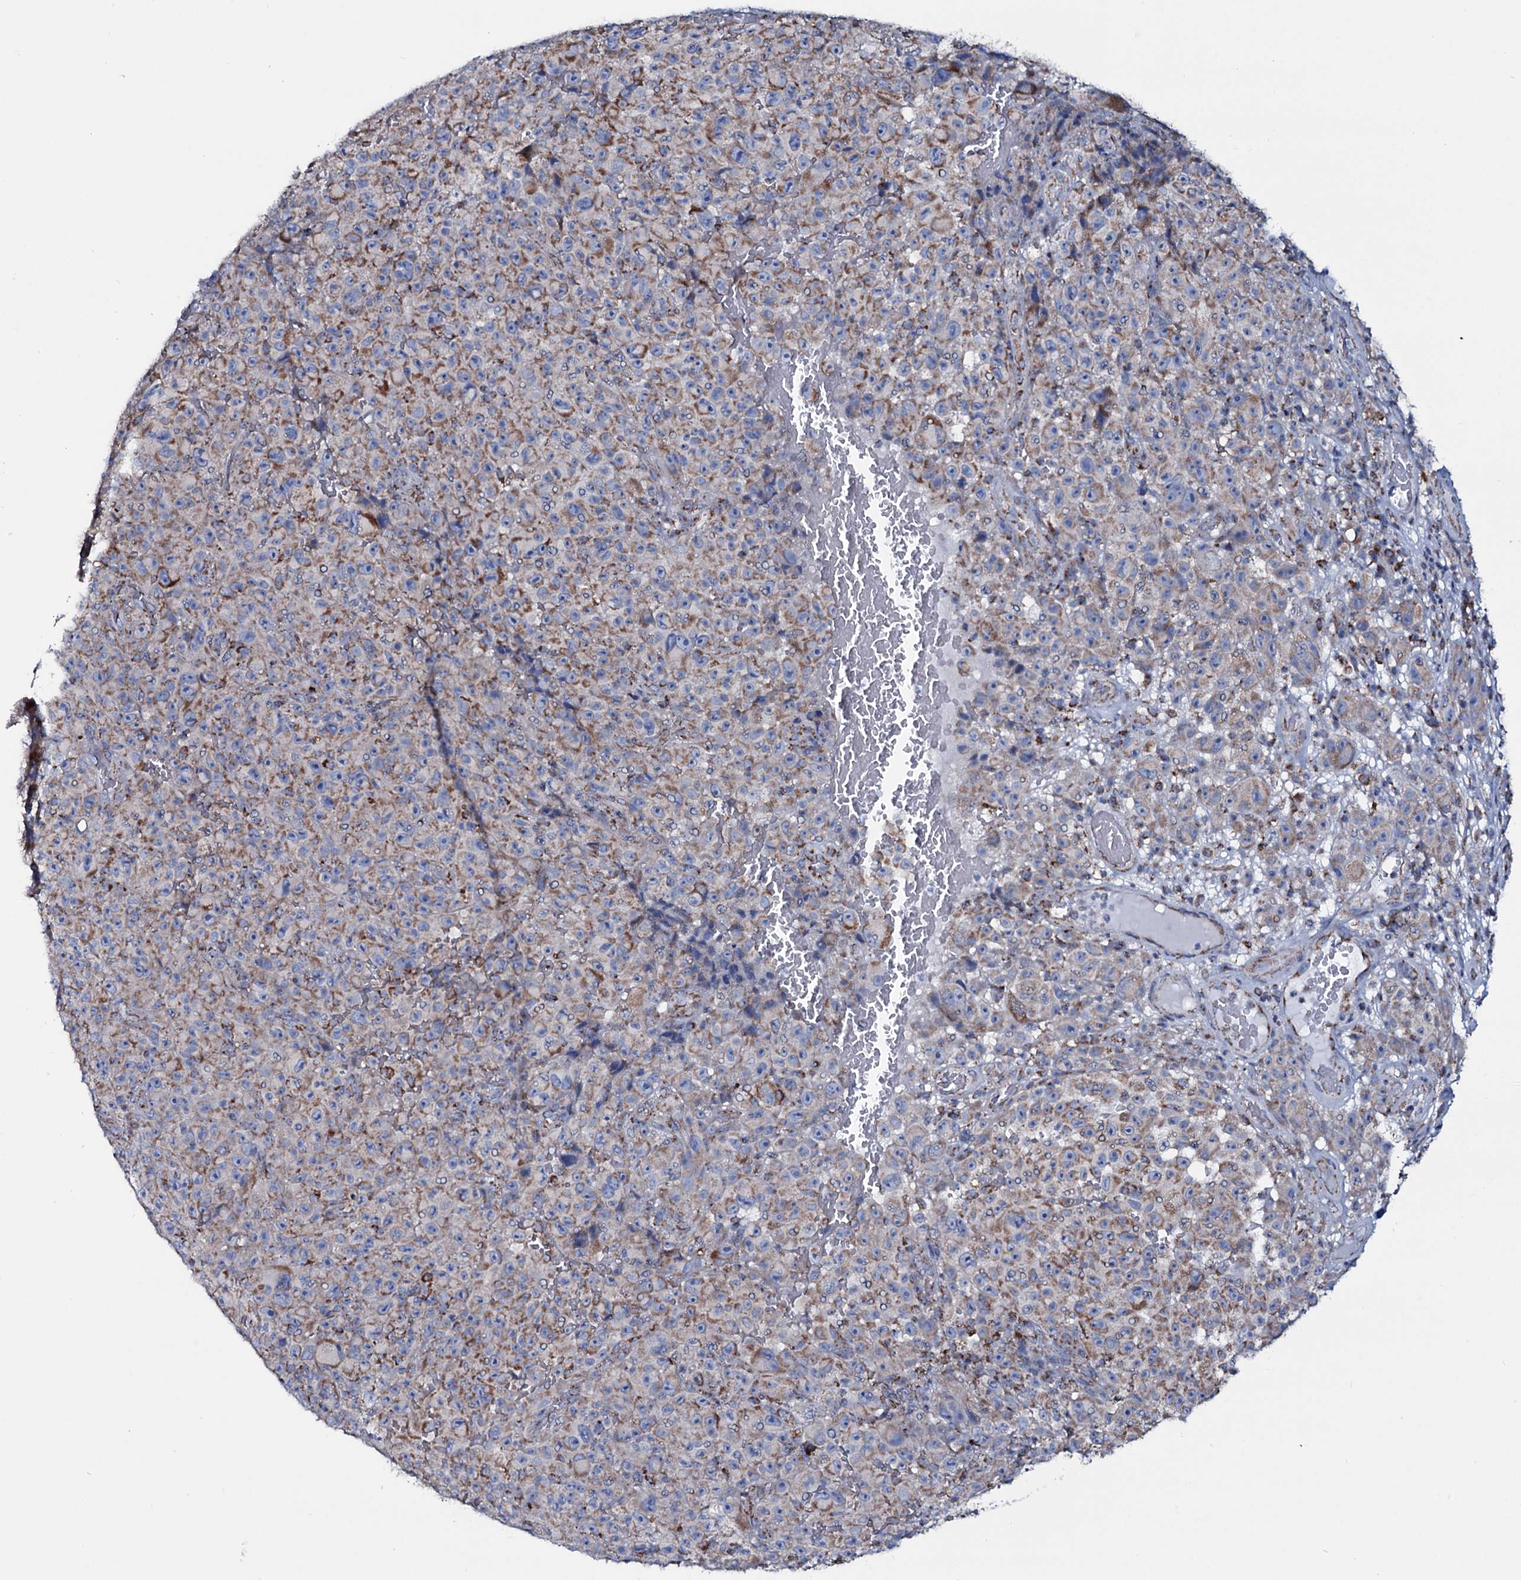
{"staining": {"intensity": "moderate", "quantity": ">75%", "location": "cytoplasmic/membranous"}, "tissue": "melanoma", "cell_type": "Tumor cells", "image_type": "cancer", "snomed": [{"axis": "morphology", "description": "Malignant melanoma, NOS"}, {"axis": "topography", "description": "Skin"}], "caption": "Human melanoma stained with a brown dye reveals moderate cytoplasmic/membranous positive staining in about >75% of tumor cells.", "gene": "MRPS35", "patient": {"sex": "female", "age": 82}}